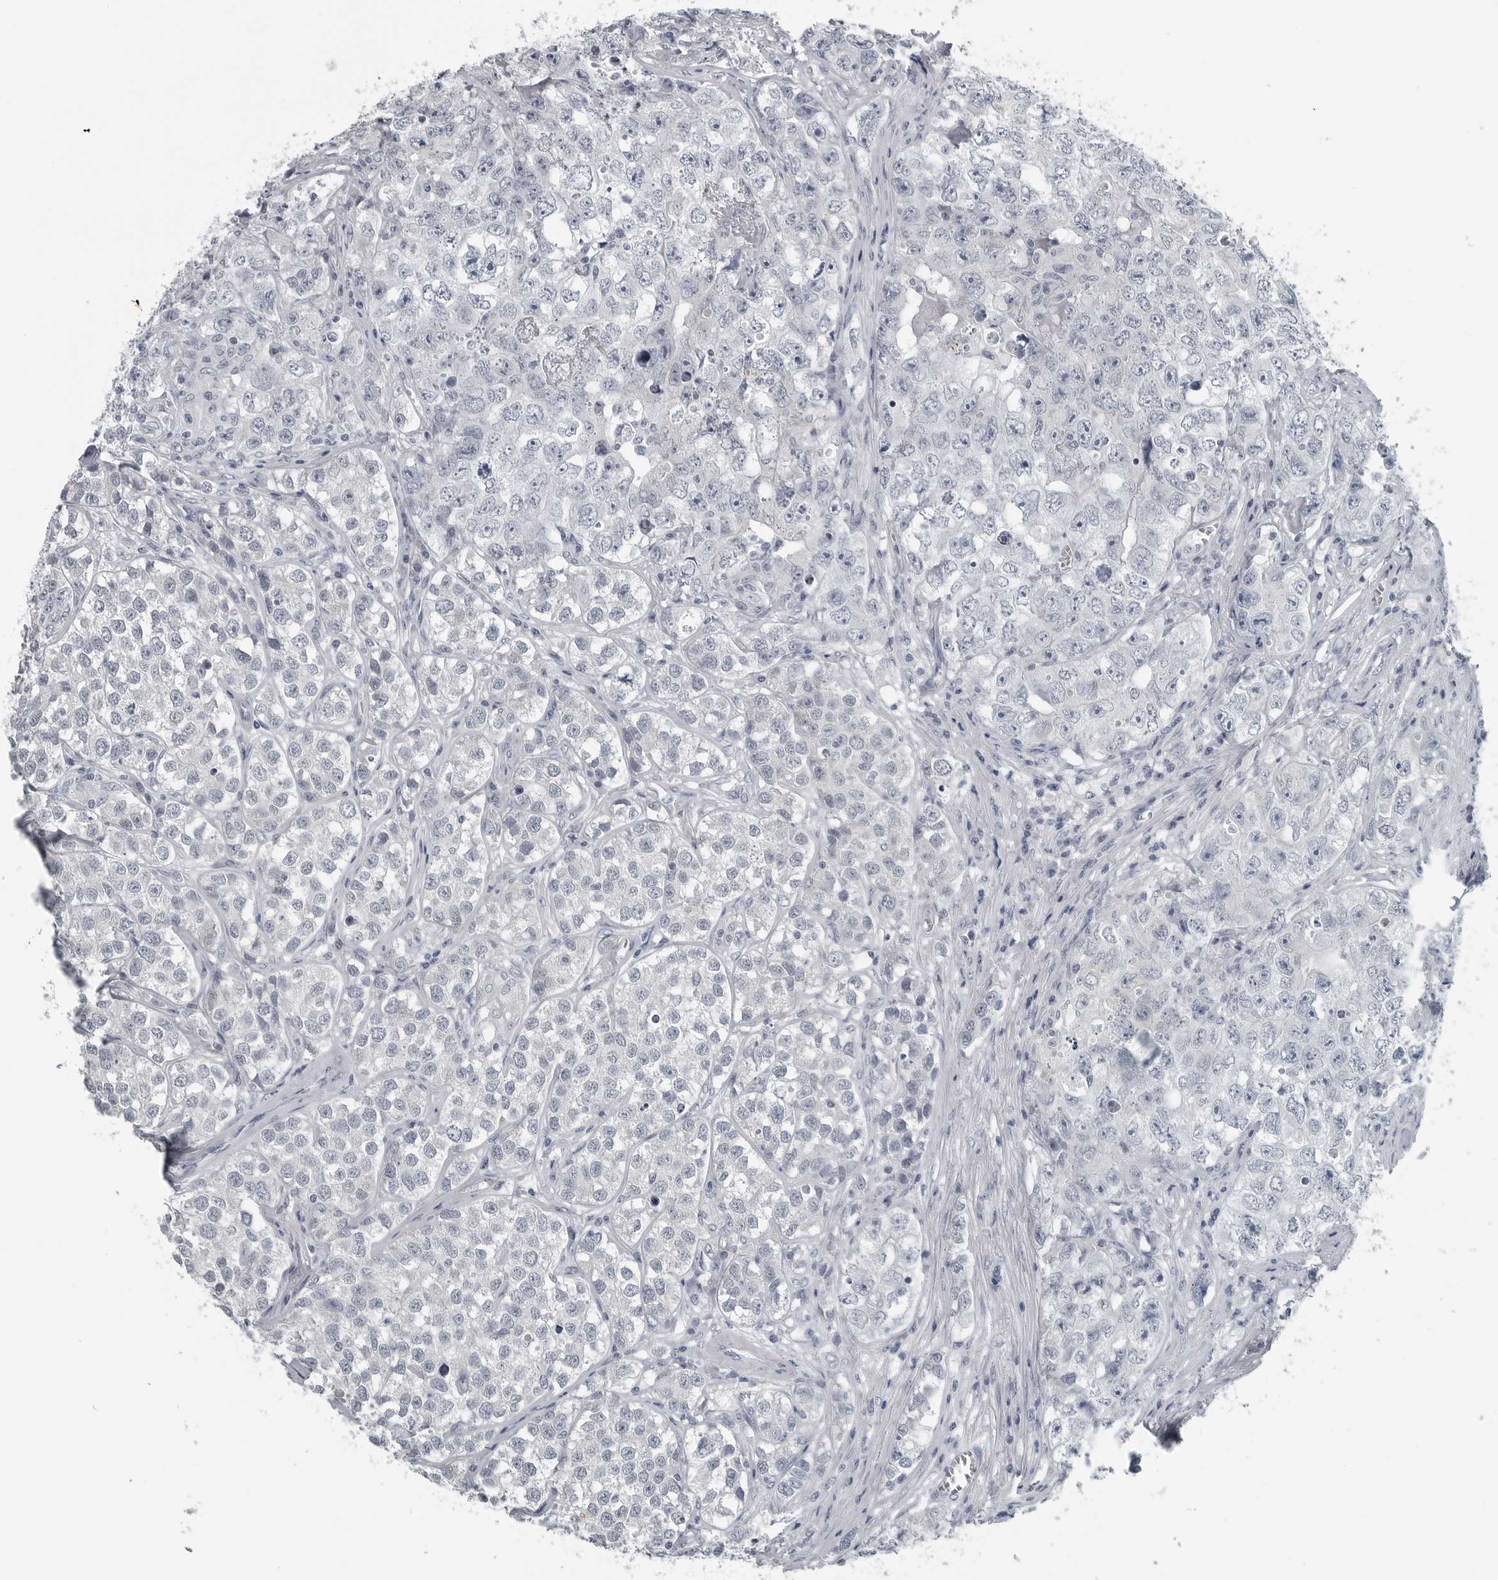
{"staining": {"intensity": "negative", "quantity": "none", "location": "none"}, "tissue": "testis cancer", "cell_type": "Tumor cells", "image_type": "cancer", "snomed": [{"axis": "morphology", "description": "Seminoma, NOS"}, {"axis": "morphology", "description": "Carcinoma, Embryonal, NOS"}, {"axis": "topography", "description": "Testis"}], "caption": "Micrograph shows no significant protein positivity in tumor cells of testis cancer (embryonal carcinoma). (DAB (3,3'-diaminobenzidine) IHC, high magnification).", "gene": "SPINK1", "patient": {"sex": "male", "age": 43}}